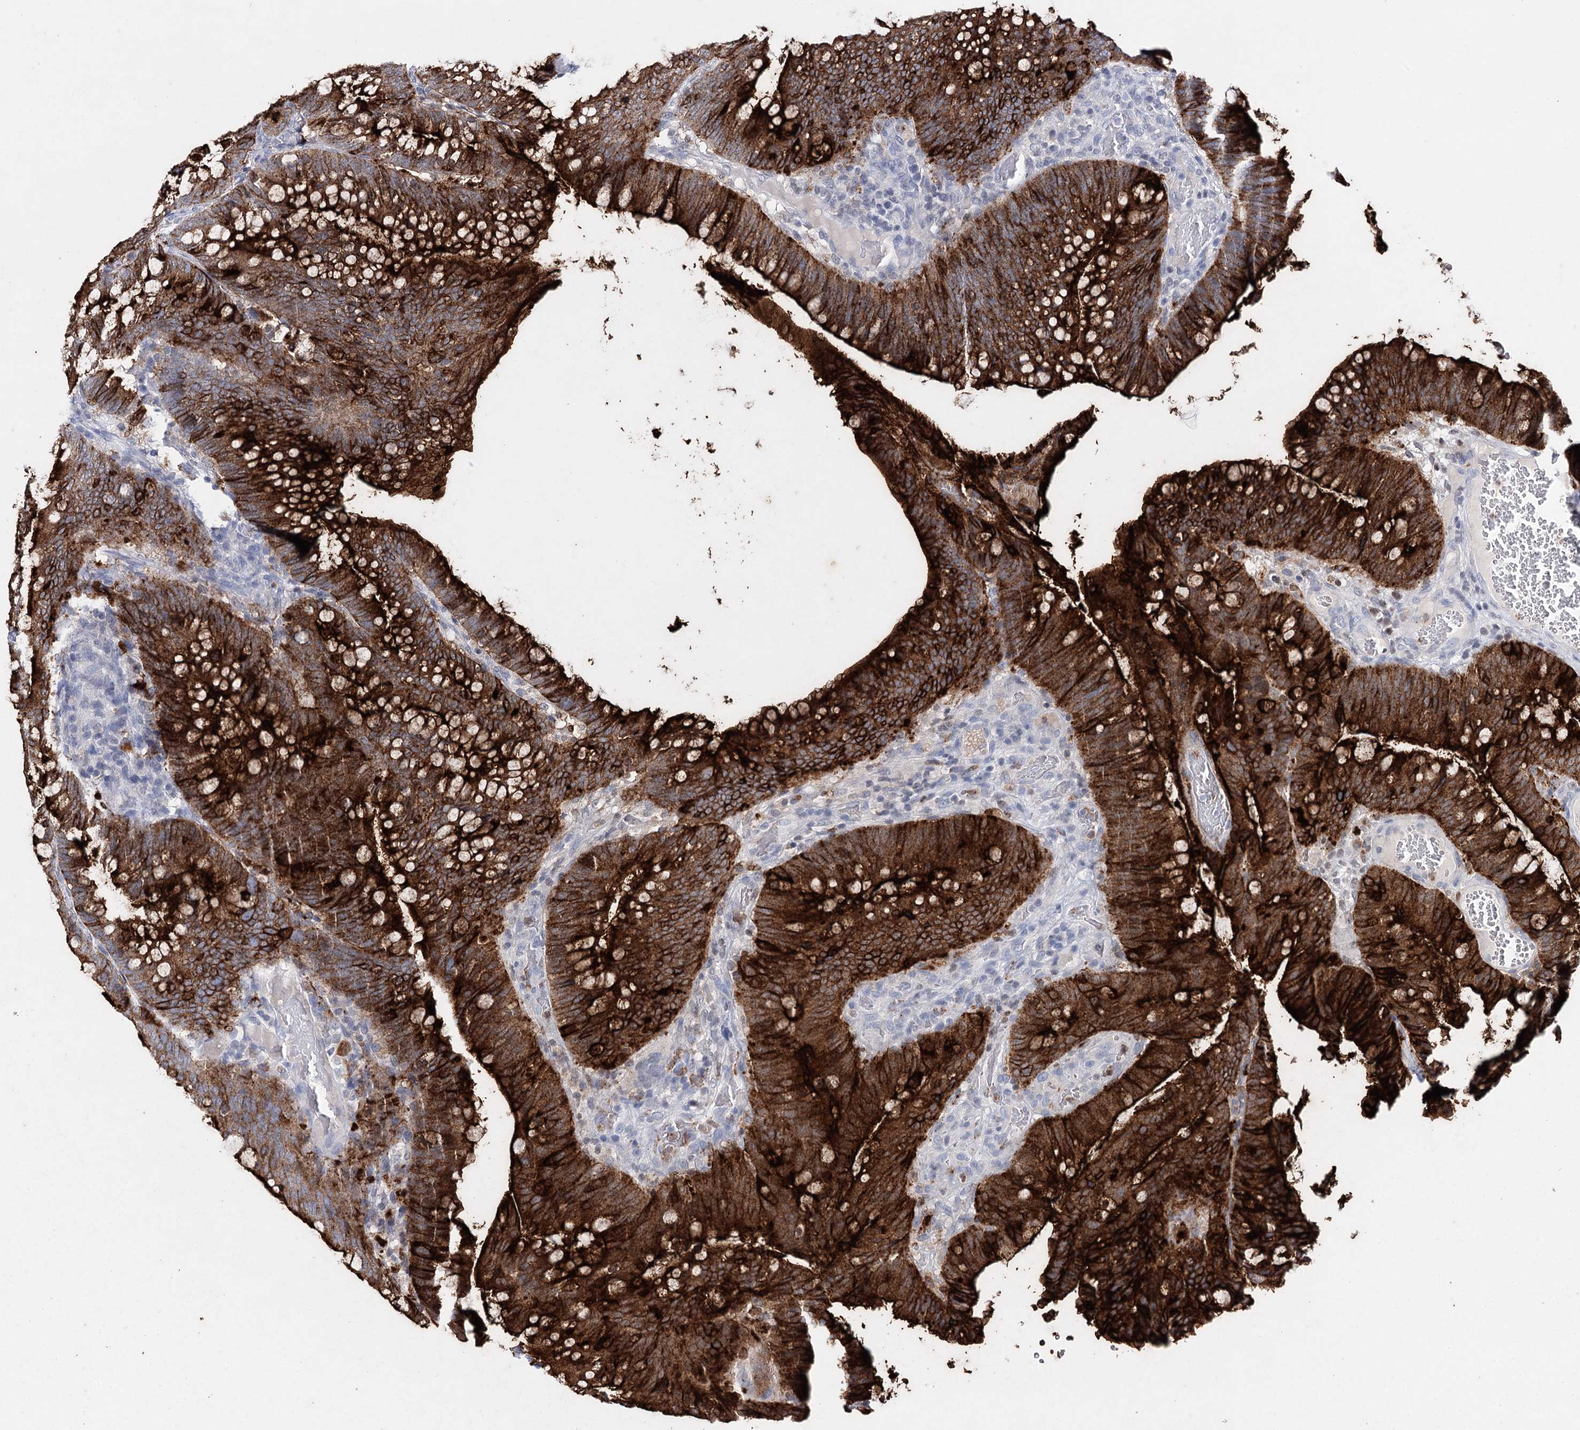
{"staining": {"intensity": "strong", "quantity": ">75%", "location": "cytoplasmic/membranous"}, "tissue": "colorectal cancer", "cell_type": "Tumor cells", "image_type": "cancer", "snomed": [{"axis": "morphology", "description": "Adenocarcinoma, NOS"}, {"axis": "topography", "description": "Colon"}], "caption": "Immunohistochemistry (IHC) of adenocarcinoma (colorectal) displays high levels of strong cytoplasmic/membranous positivity in approximately >75% of tumor cells. (Brightfield microscopy of DAB IHC at high magnification).", "gene": "CEACAM8", "patient": {"sex": "female", "age": 66}}